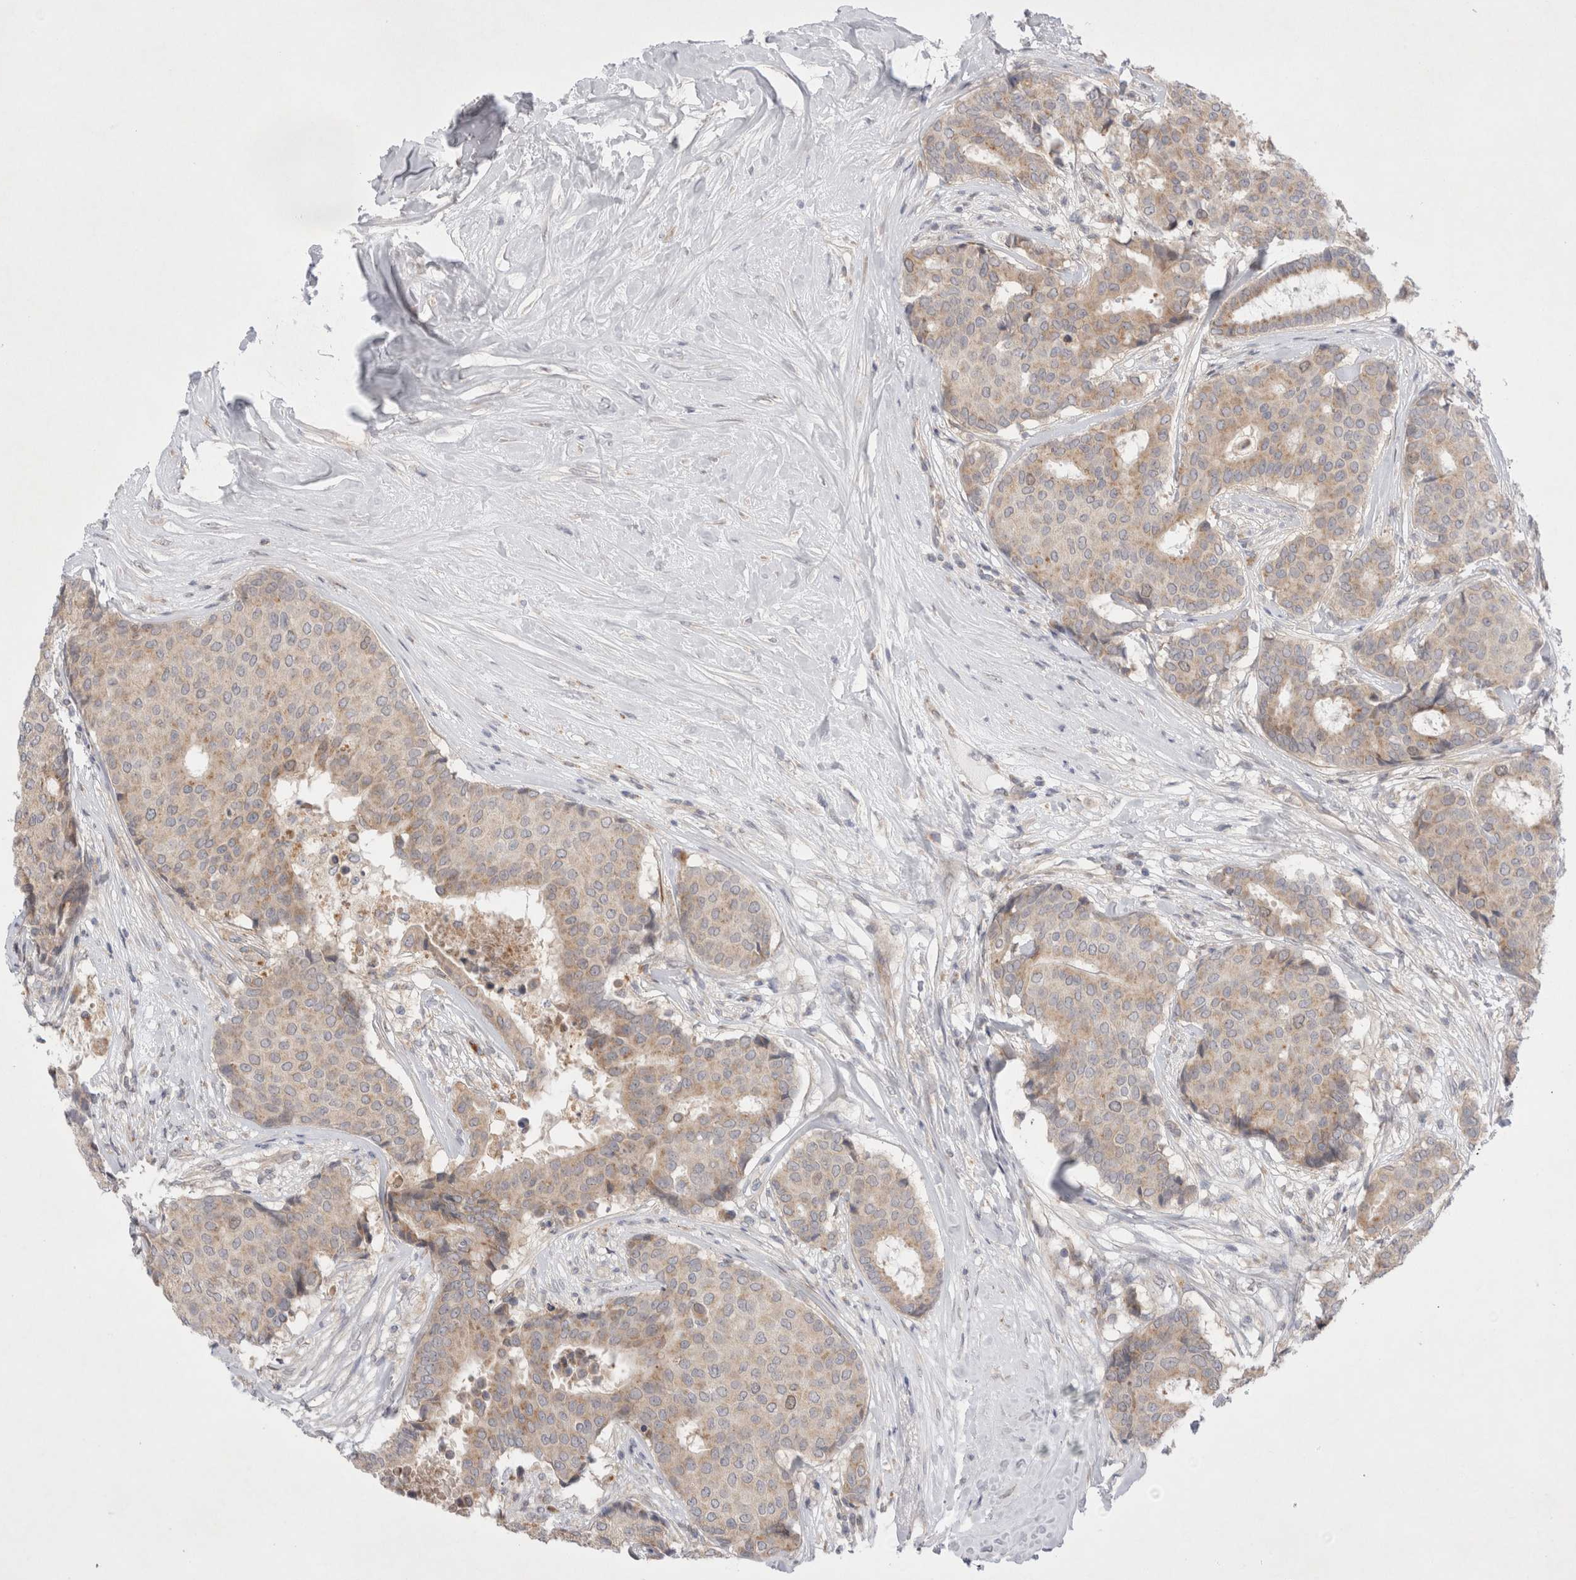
{"staining": {"intensity": "weak", "quantity": ">75%", "location": "cytoplasmic/membranous"}, "tissue": "breast cancer", "cell_type": "Tumor cells", "image_type": "cancer", "snomed": [{"axis": "morphology", "description": "Duct carcinoma"}, {"axis": "topography", "description": "Breast"}], "caption": "DAB (3,3'-diaminobenzidine) immunohistochemical staining of intraductal carcinoma (breast) demonstrates weak cytoplasmic/membranous protein positivity in approximately >75% of tumor cells.", "gene": "NPC1", "patient": {"sex": "female", "age": 75}}